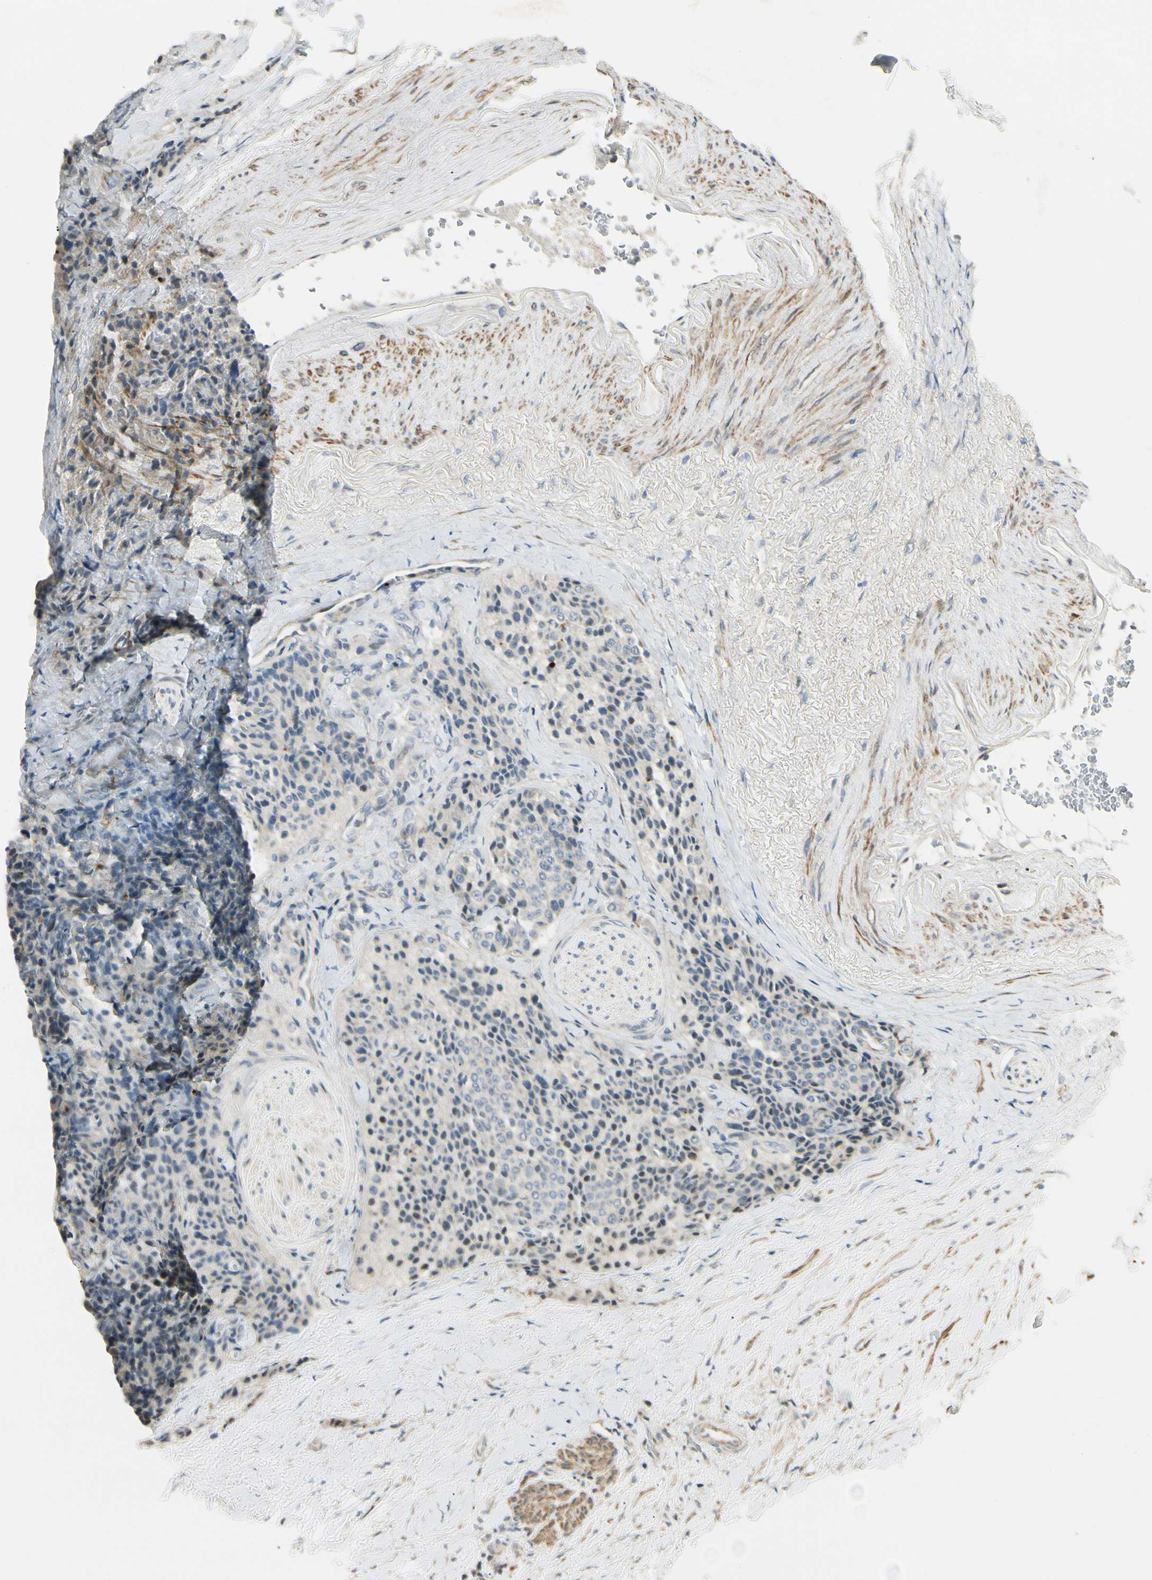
{"staining": {"intensity": "weak", "quantity": "<25%", "location": "cytoplasmic/membranous"}, "tissue": "carcinoid", "cell_type": "Tumor cells", "image_type": "cancer", "snomed": [{"axis": "morphology", "description": "Carcinoid, malignant, NOS"}, {"axis": "topography", "description": "Colon"}], "caption": "This micrograph is of malignant carcinoid stained with IHC to label a protein in brown with the nuclei are counter-stained blue. There is no expression in tumor cells.", "gene": "P4HA3", "patient": {"sex": "female", "age": 61}}